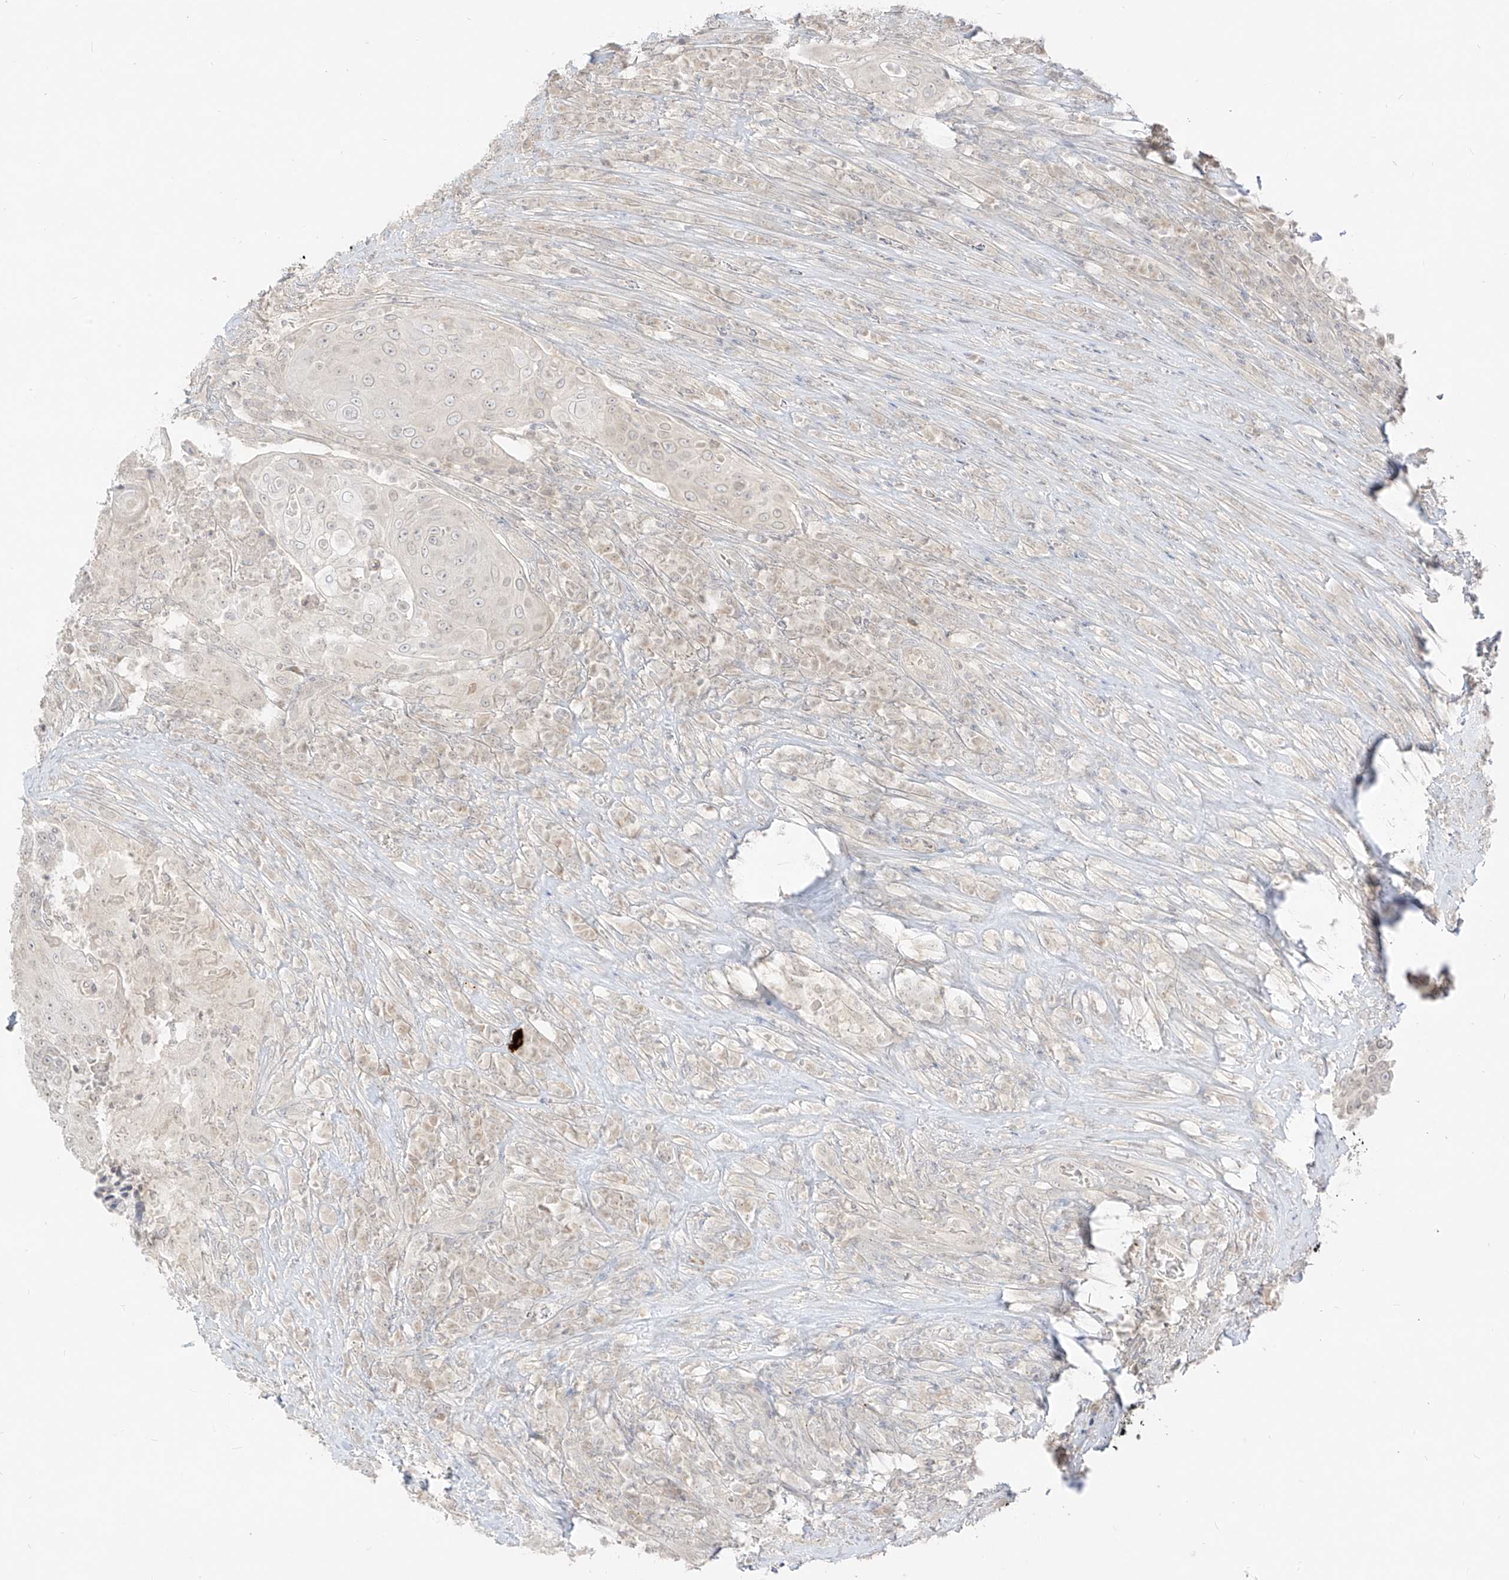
{"staining": {"intensity": "negative", "quantity": "none", "location": "none"}, "tissue": "urothelial cancer", "cell_type": "Tumor cells", "image_type": "cancer", "snomed": [{"axis": "morphology", "description": "Urothelial carcinoma, High grade"}, {"axis": "topography", "description": "Urinary bladder"}], "caption": "Immunohistochemistry (IHC) image of neoplastic tissue: urothelial cancer stained with DAB (3,3'-diaminobenzidine) displays no significant protein staining in tumor cells.", "gene": "LIPT1", "patient": {"sex": "female", "age": 63}}